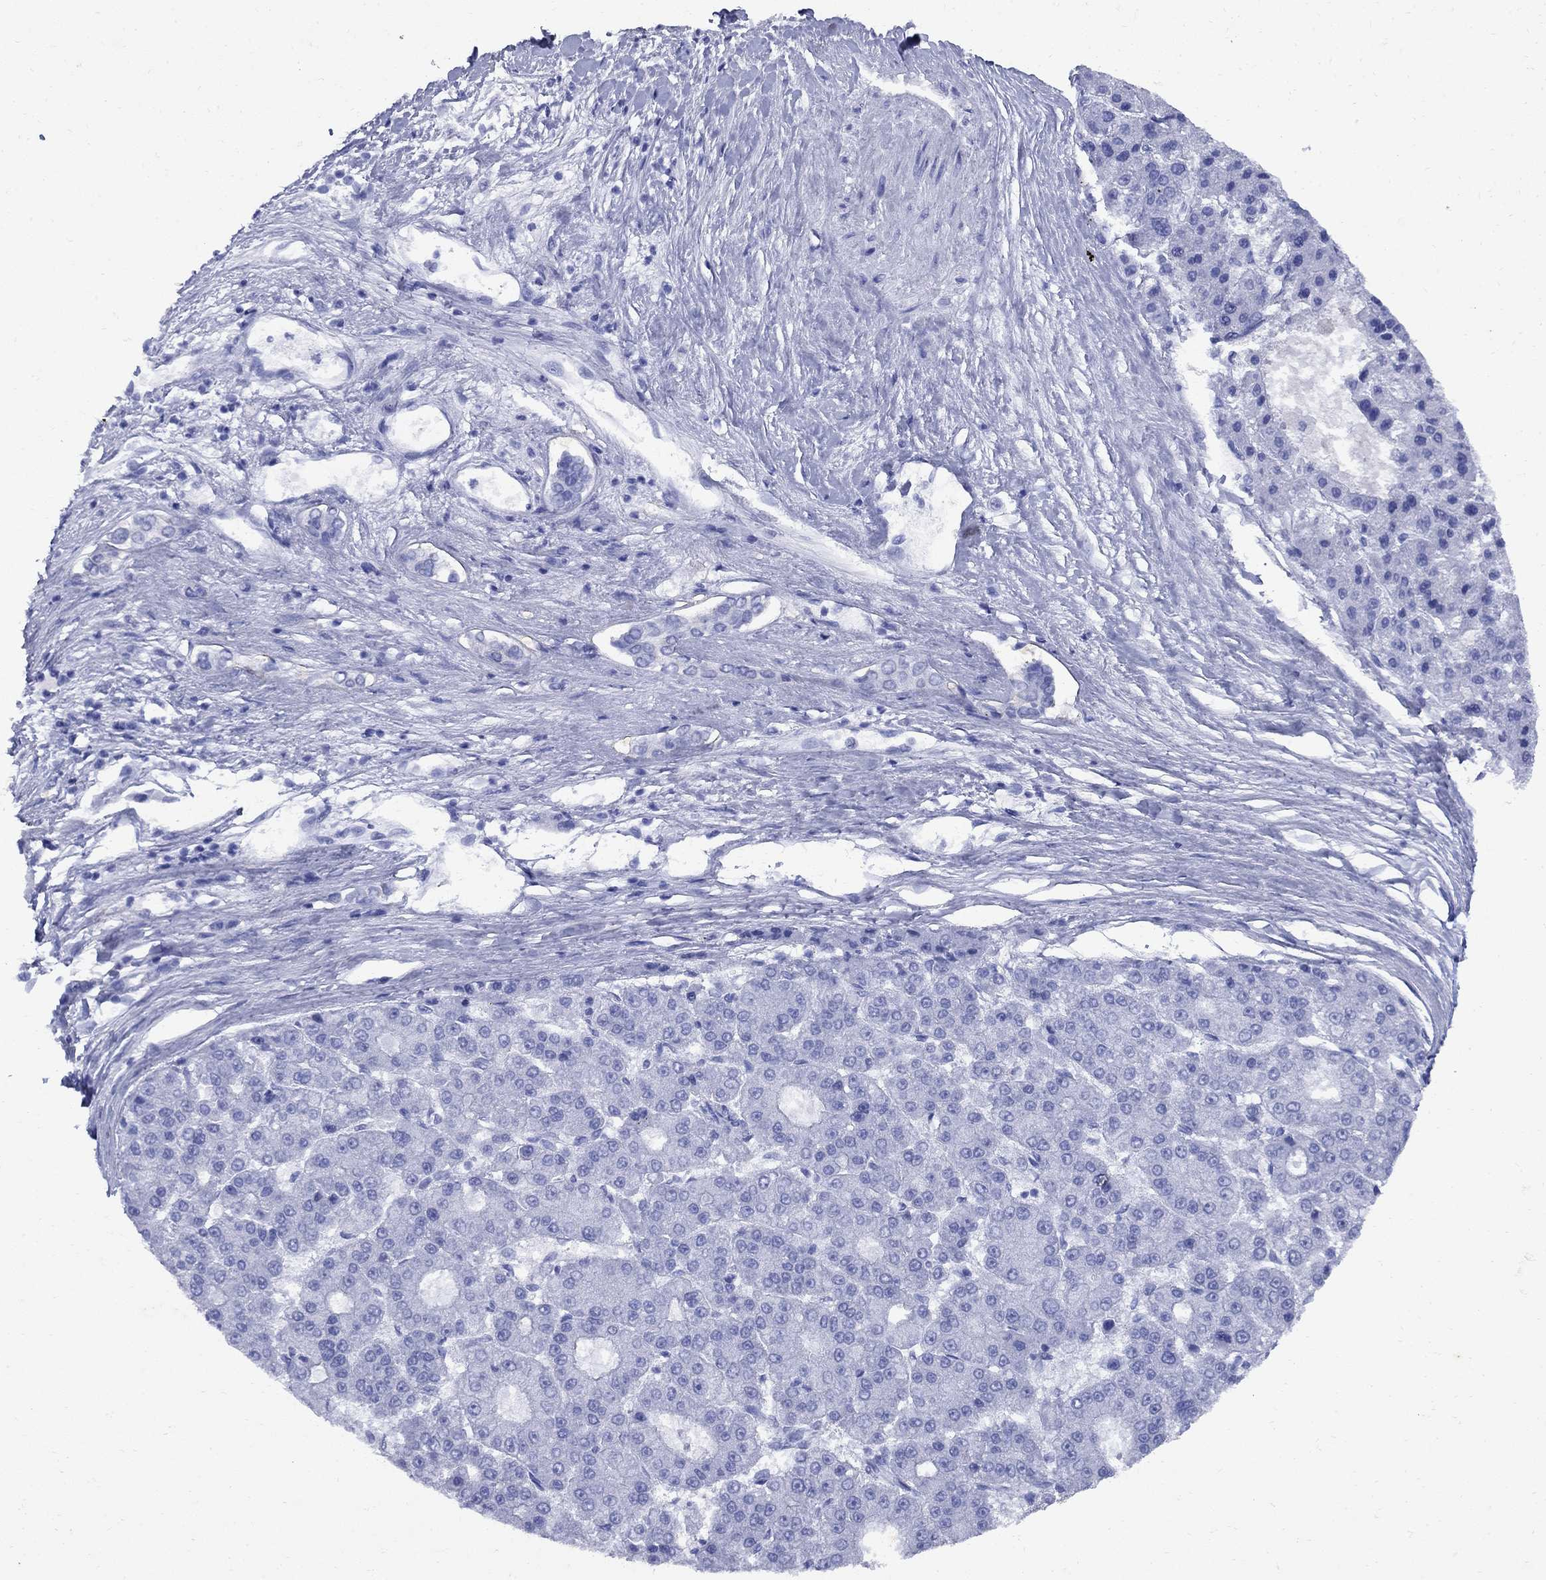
{"staining": {"intensity": "negative", "quantity": "none", "location": "none"}, "tissue": "liver cancer", "cell_type": "Tumor cells", "image_type": "cancer", "snomed": [{"axis": "morphology", "description": "Carcinoma, Hepatocellular, NOS"}, {"axis": "topography", "description": "Liver"}], "caption": "Photomicrograph shows no protein positivity in tumor cells of liver cancer (hepatocellular carcinoma) tissue.", "gene": "CD1A", "patient": {"sex": "male", "age": 70}}